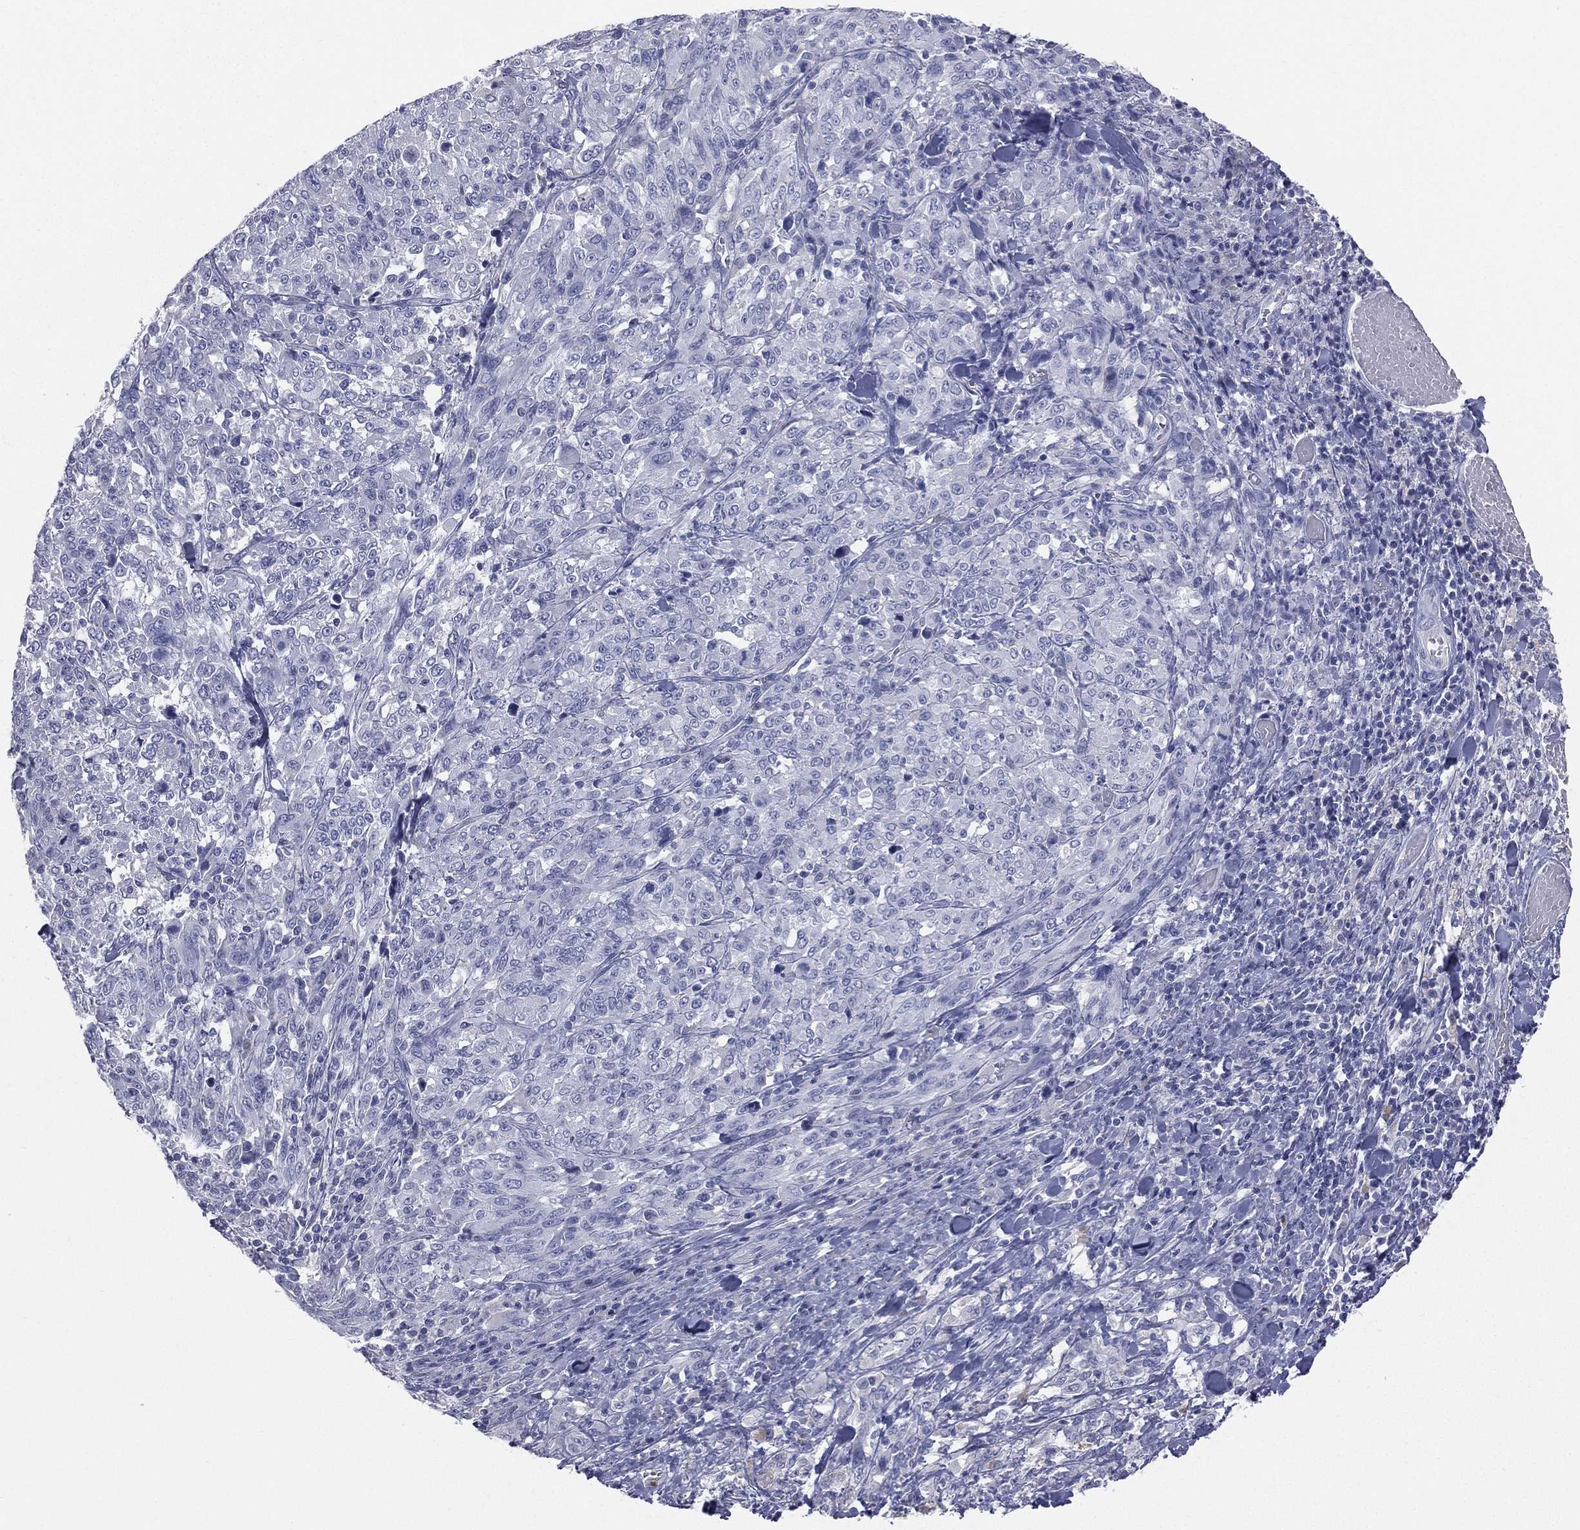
{"staining": {"intensity": "negative", "quantity": "none", "location": "none"}, "tissue": "melanoma", "cell_type": "Tumor cells", "image_type": "cancer", "snomed": [{"axis": "morphology", "description": "Malignant melanoma, NOS"}, {"axis": "topography", "description": "Skin"}], "caption": "DAB (3,3'-diaminobenzidine) immunohistochemical staining of human melanoma displays no significant expression in tumor cells. (DAB immunohistochemistry (IHC), high magnification).", "gene": "STK31", "patient": {"sex": "female", "age": 91}}